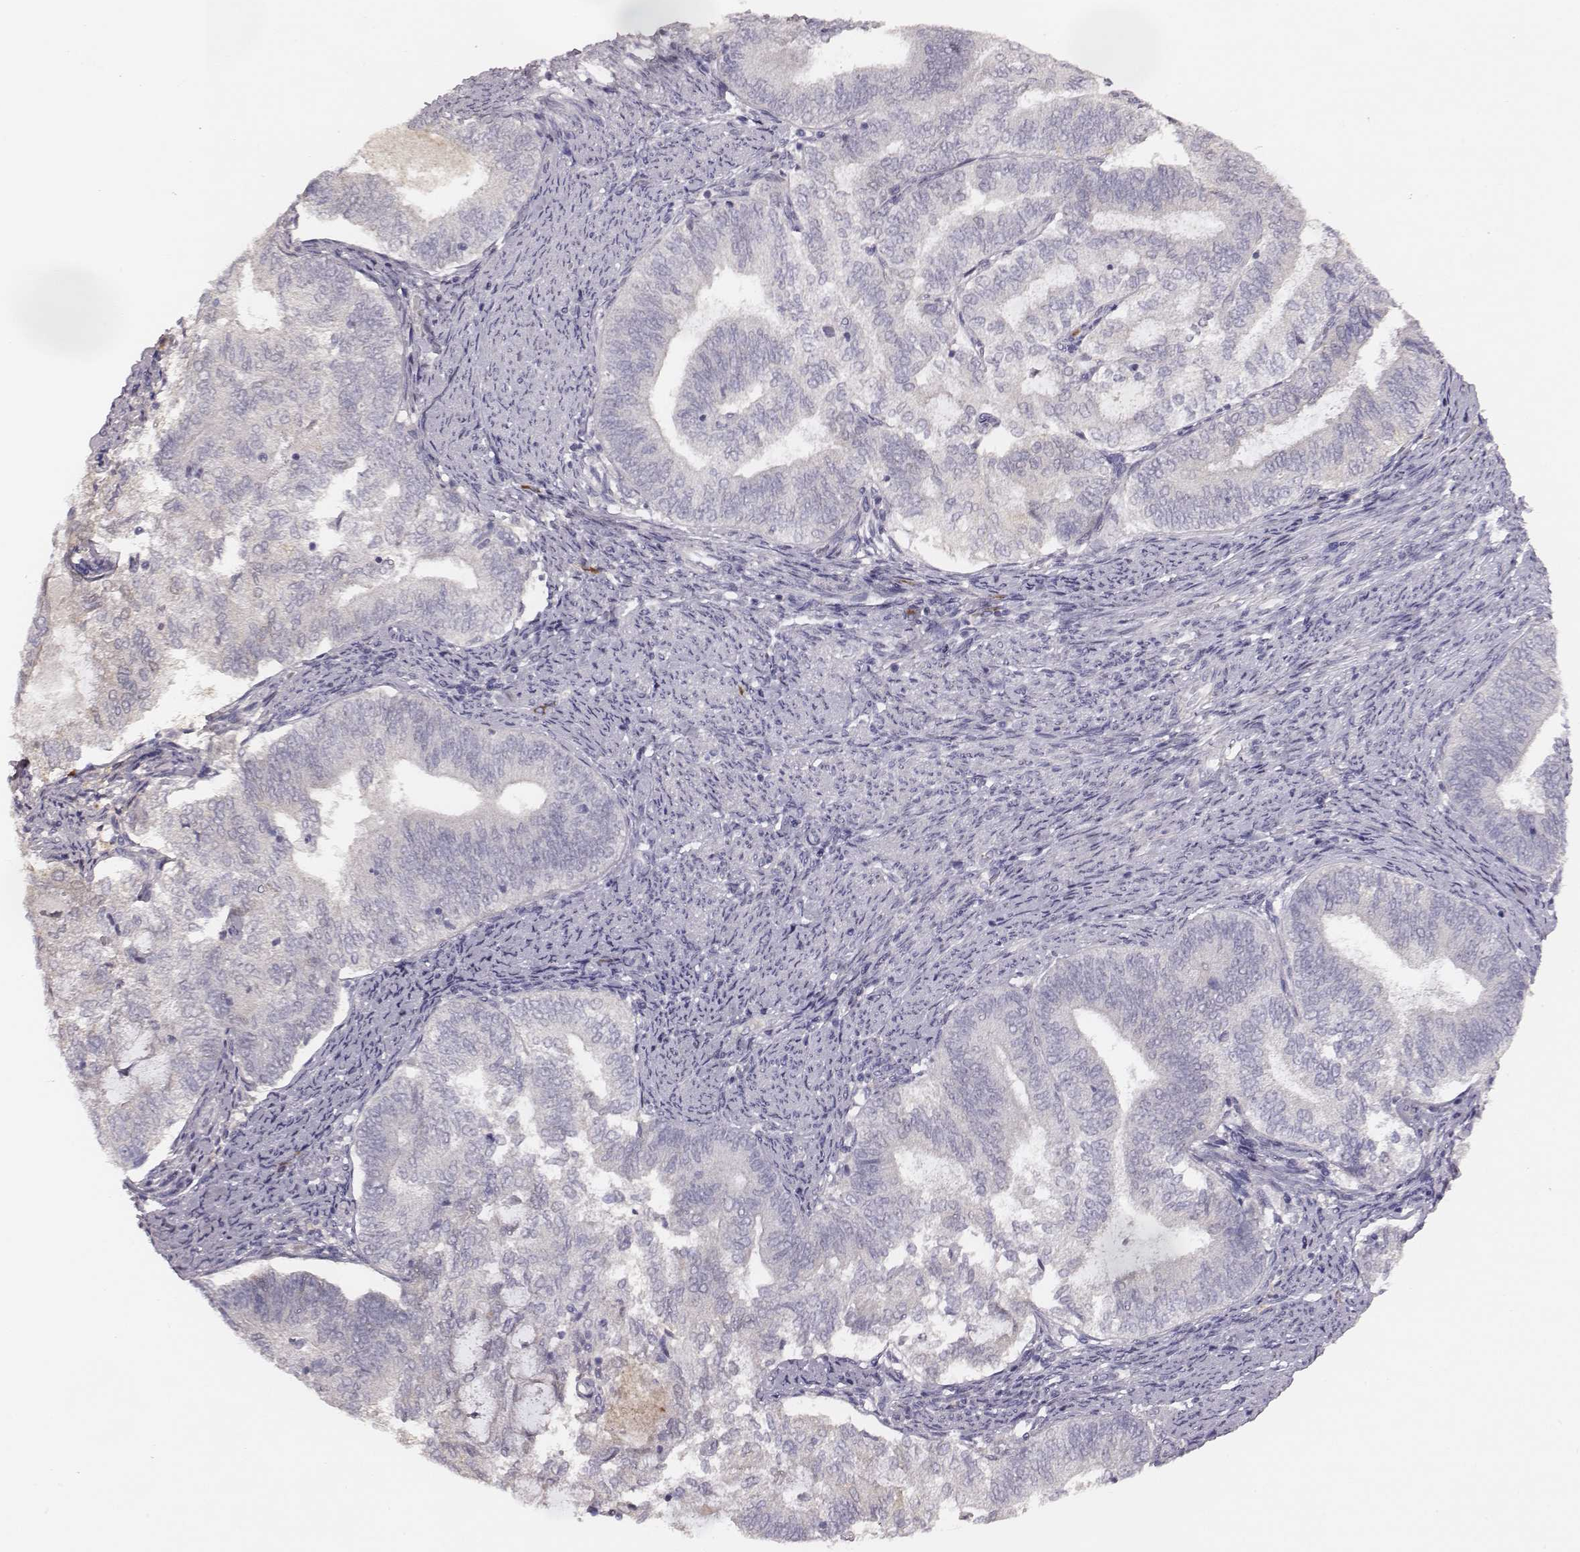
{"staining": {"intensity": "negative", "quantity": "none", "location": "none"}, "tissue": "endometrial cancer", "cell_type": "Tumor cells", "image_type": "cancer", "snomed": [{"axis": "morphology", "description": "Adenocarcinoma, NOS"}, {"axis": "topography", "description": "Endometrium"}], "caption": "Endometrial adenocarcinoma was stained to show a protein in brown. There is no significant positivity in tumor cells.", "gene": "SLC22A6", "patient": {"sex": "female", "age": 65}}